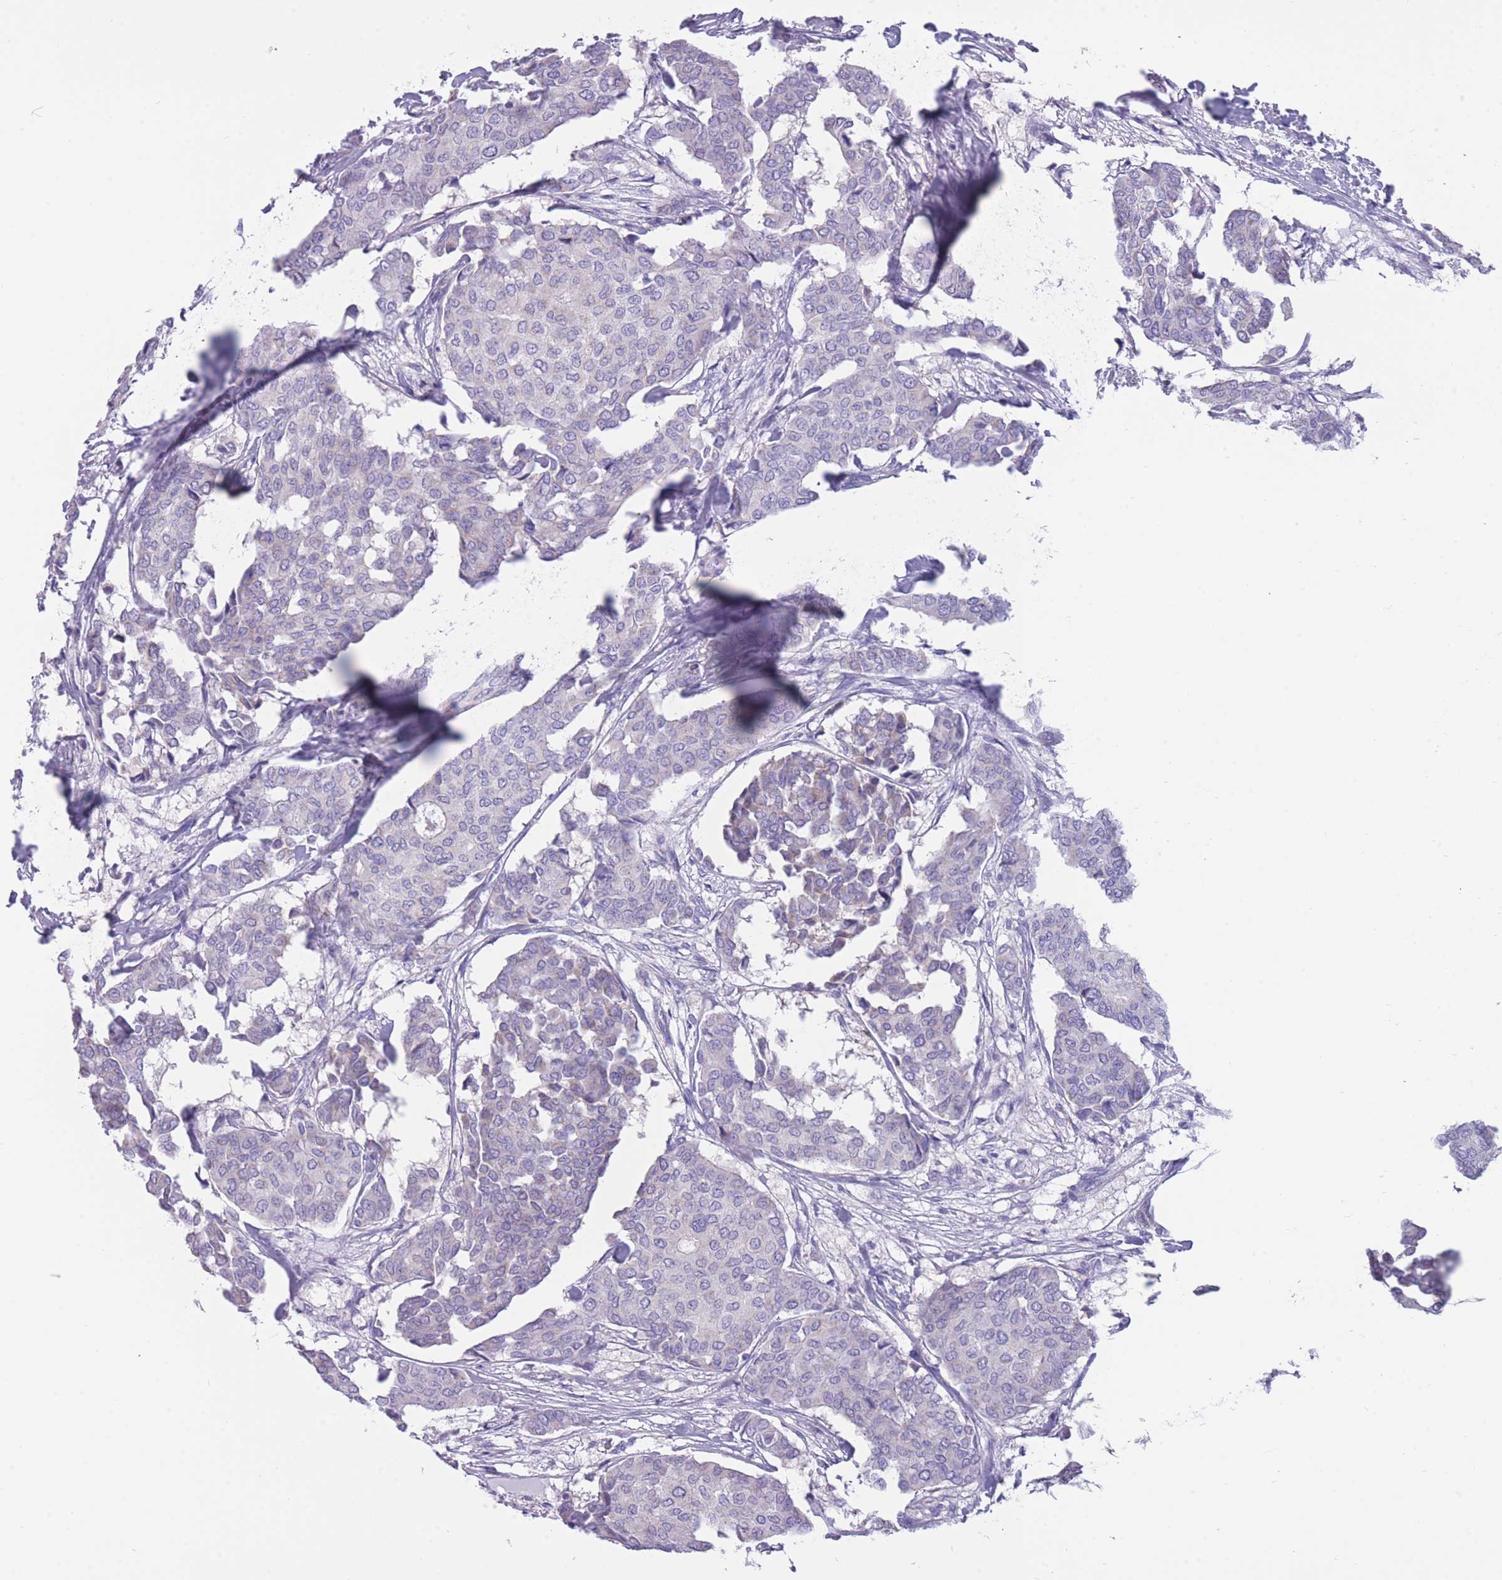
{"staining": {"intensity": "negative", "quantity": "none", "location": "none"}, "tissue": "breast cancer", "cell_type": "Tumor cells", "image_type": "cancer", "snomed": [{"axis": "morphology", "description": "Duct carcinoma"}, {"axis": "topography", "description": "Breast"}], "caption": "Immunohistochemistry histopathology image of neoplastic tissue: human breast cancer stained with DAB (3,3'-diaminobenzidine) demonstrates no significant protein positivity in tumor cells.", "gene": "INTS2", "patient": {"sex": "female", "age": 75}}